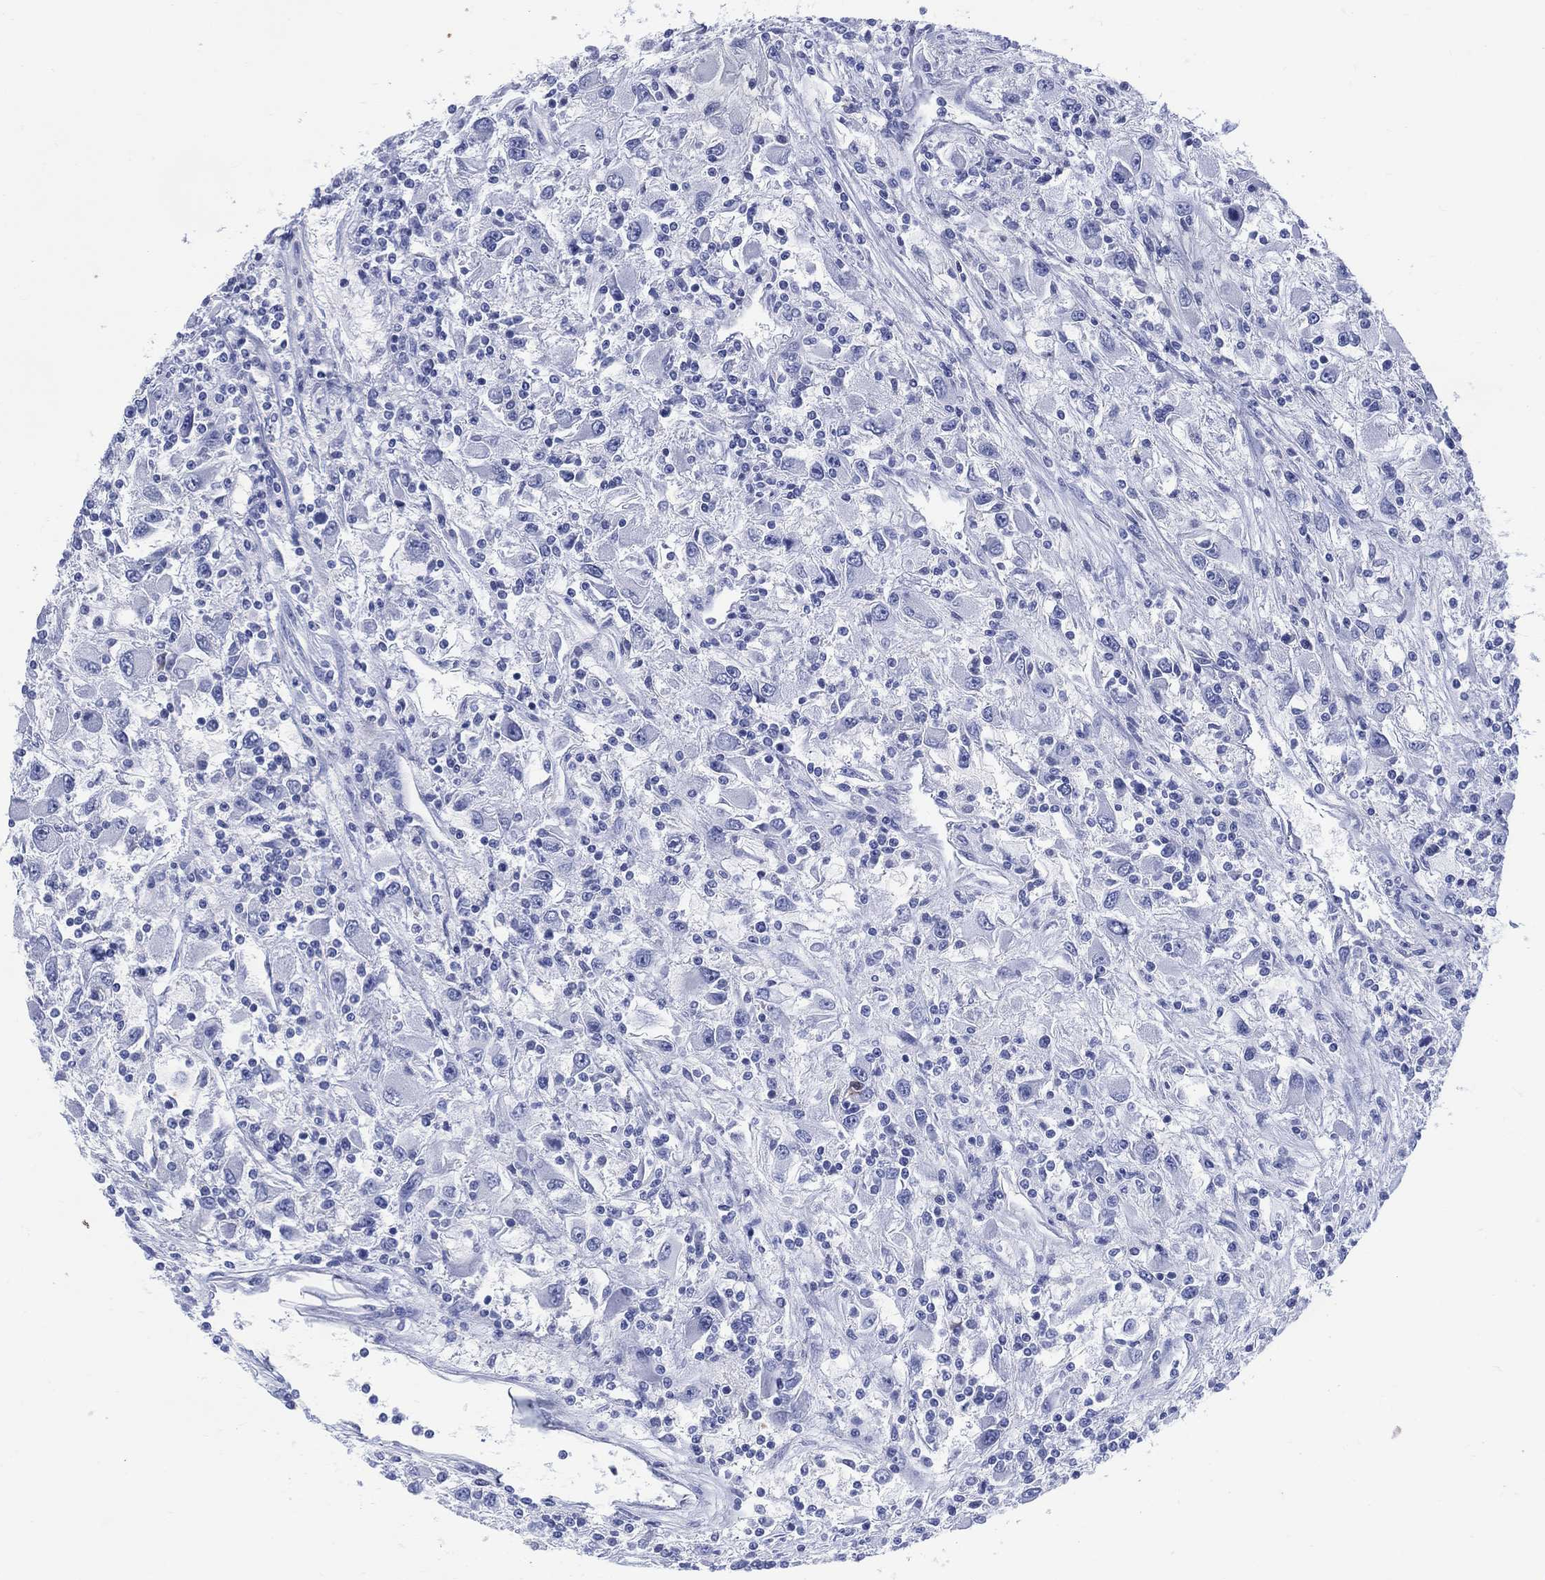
{"staining": {"intensity": "negative", "quantity": "none", "location": "none"}, "tissue": "renal cancer", "cell_type": "Tumor cells", "image_type": "cancer", "snomed": [{"axis": "morphology", "description": "Adenocarcinoma, NOS"}, {"axis": "topography", "description": "Kidney"}], "caption": "The immunohistochemistry (IHC) image has no significant positivity in tumor cells of renal cancer (adenocarcinoma) tissue.", "gene": "DDI1", "patient": {"sex": "female", "age": 67}}